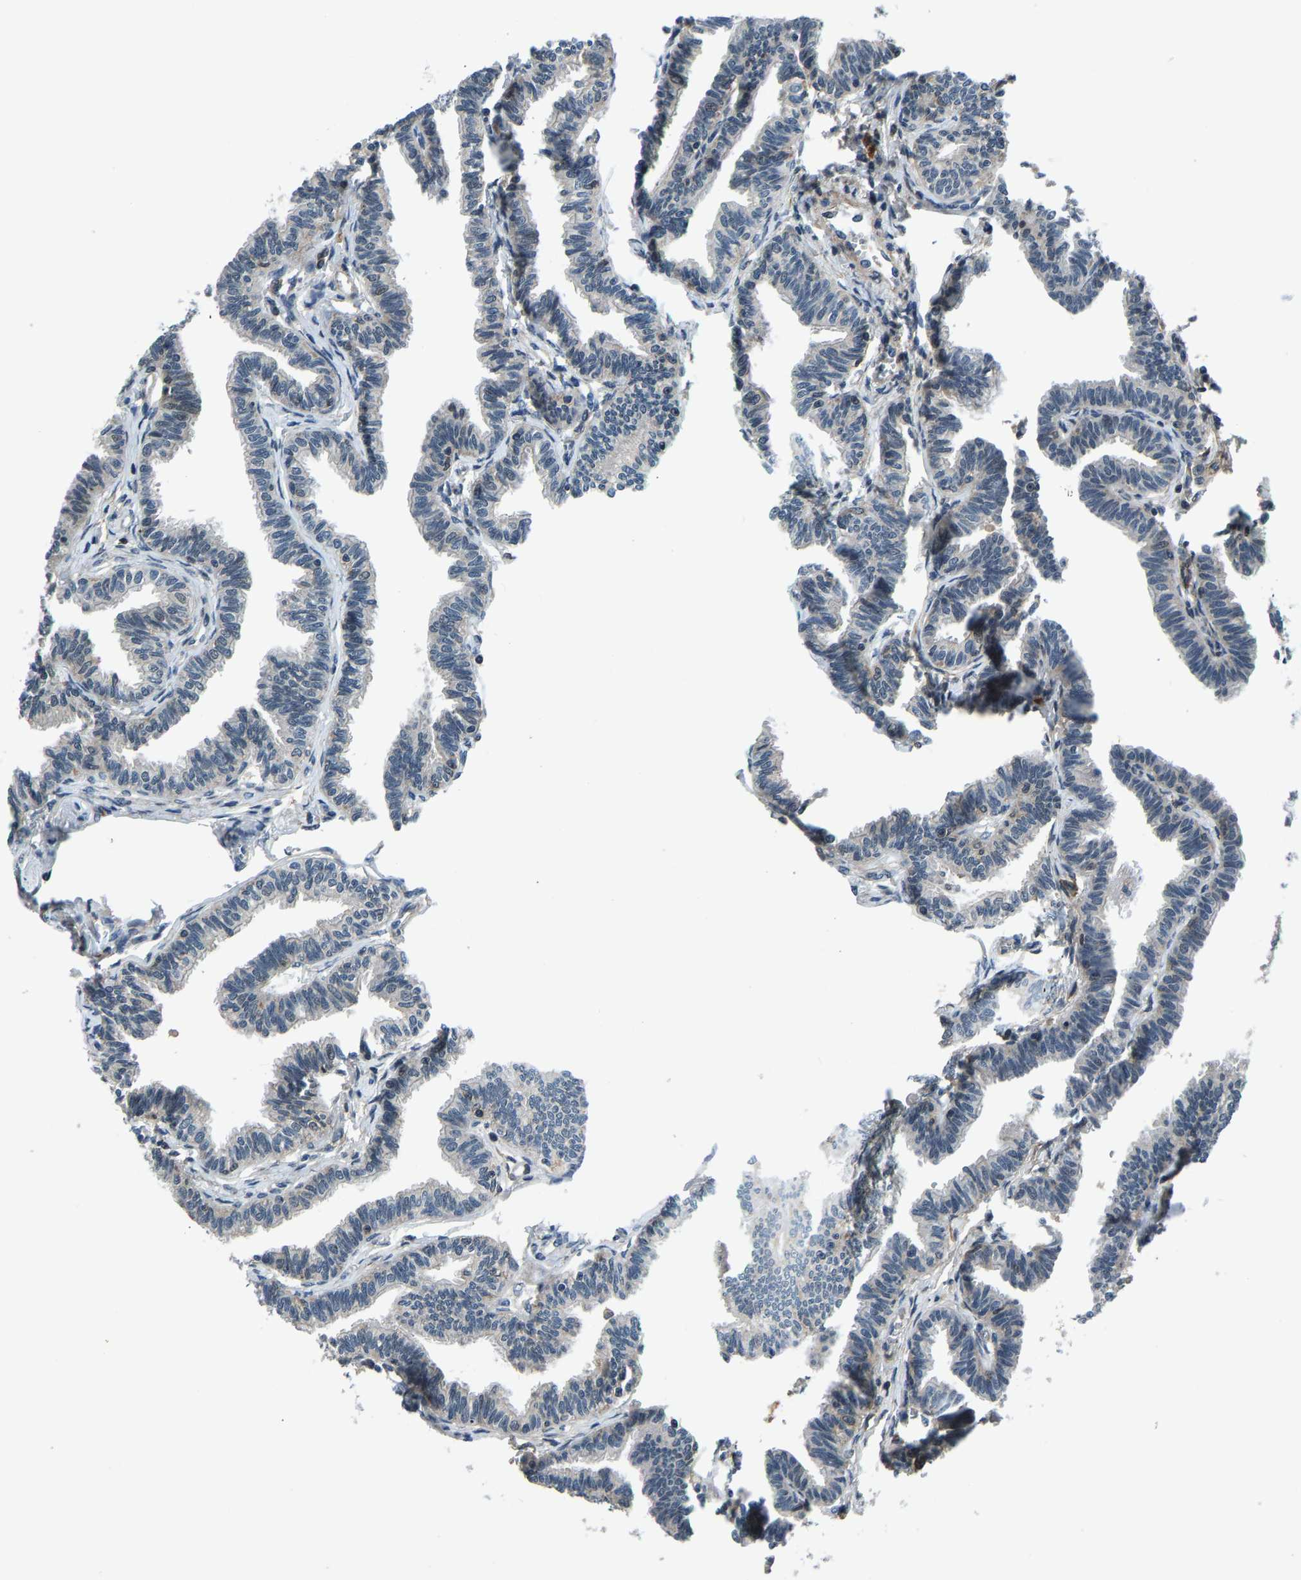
{"staining": {"intensity": "moderate", "quantity": "25%-75%", "location": "cytoplasmic/membranous"}, "tissue": "fallopian tube", "cell_type": "Glandular cells", "image_type": "normal", "snomed": [{"axis": "morphology", "description": "Normal tissue, NOS"}, {"axis": "topography", "description": "Fallopian tube"}, {"axis": "topography", "description": "Ovary"}], "caption": "Brown immunohistochemical staining in unremarkable fallopian tube demonstrates moderate cytoplasmic/membranous expression in approximately 25%-75% of glandular cells. The protein of interest is shown in brown color, while the nuclei are stained blue.", "gene": "RLIM", "patient": {"sex": "female", "age": 23}}